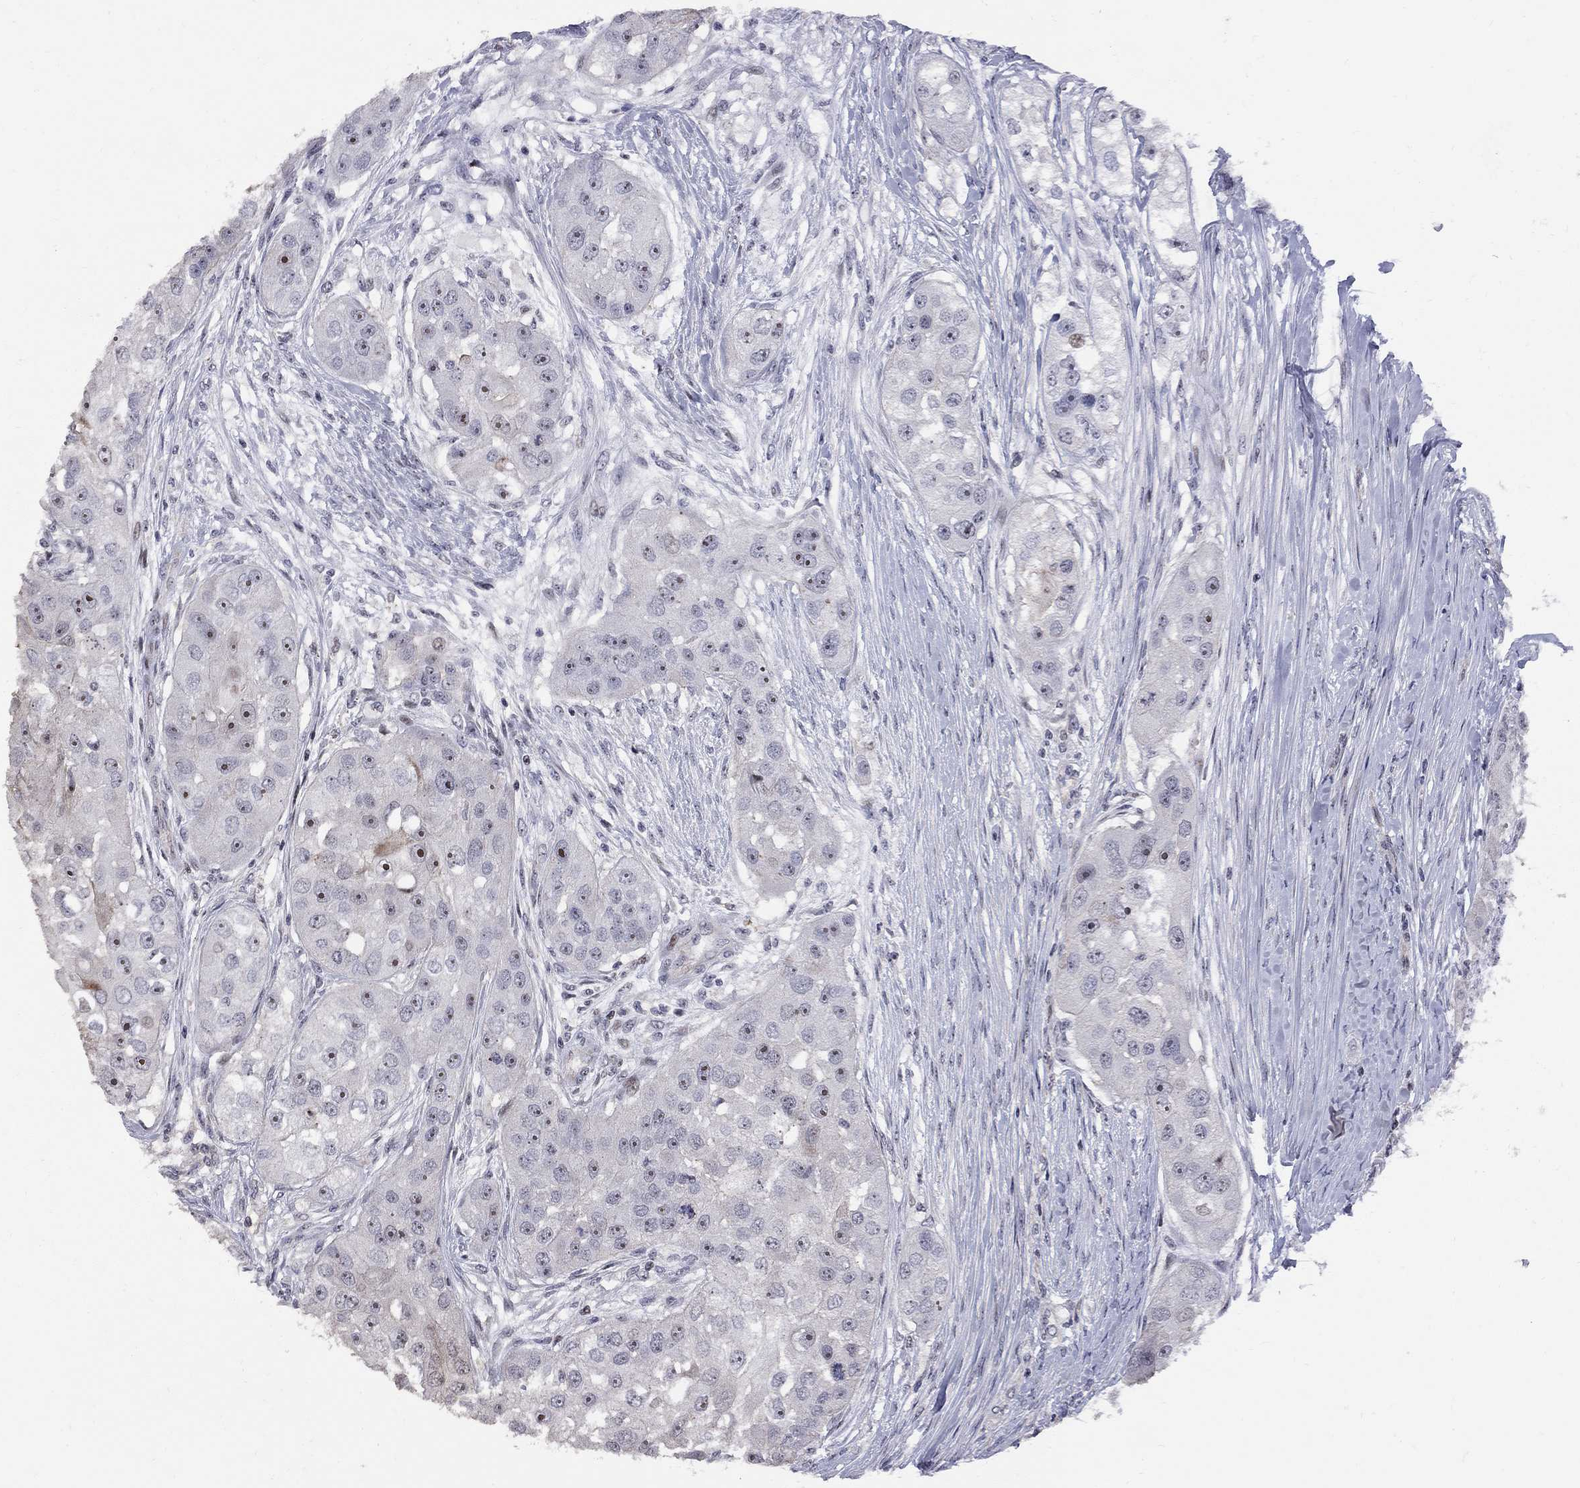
{"staining": {"intensity": "strong", "quantity": "<25%", "location": "nuclear"}, "tissue": "head and neck cancer", "cell_type": "Tumor cells", "image_type": "cancer", "snomed": [{"axis": "morphology", "description": "Normal tissue, NOS"}, {"axis": "morphology", "description": "Squamous cell carcinoma, NOS"}, {"axis": "topography", "description": "Skeletal muscle"}, {"axis": "topography", "description": "Head-Neck"}], "caption": "About <25% of tumor cells in head and neck squamous cell carcinoma display strong nuclear protein staining as visualized by brown immunohistochemical staining.", "gene": "DHX33", "patient": {"sex": "male", "age": 51}}